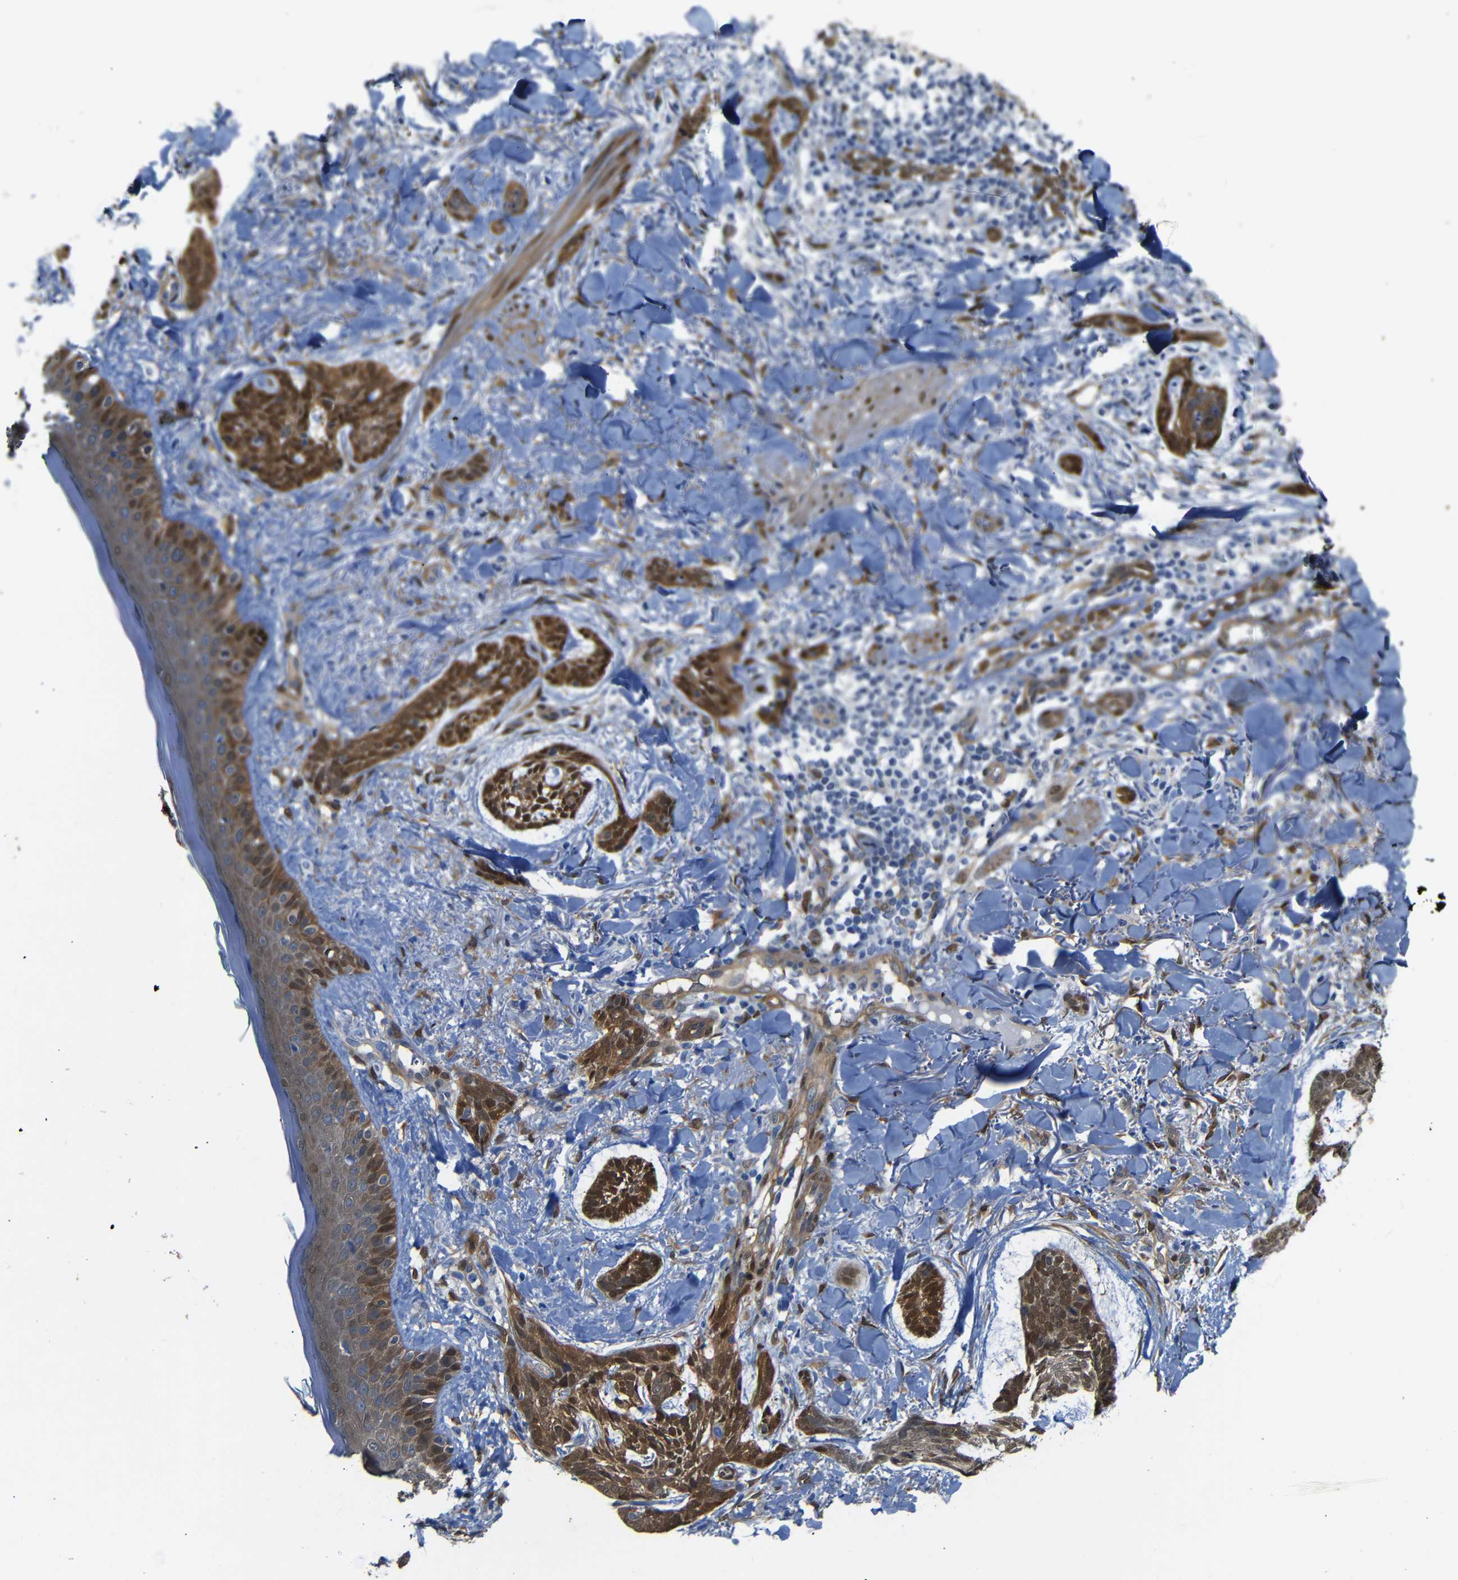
{"staining": {"intensity": "moderate", "quantity": ">75%", "location": "cytoplasmic/membranous,nuclear"}, "tissue": "skin cancer", "cell_type": "Tumor cells", "image_type": "cancer", "snomed": [{"axis": "morphology", "description": "Basal cell carcinoma"}, {"axis": "topography", "description": "Skin"}], "caption": "Protein staining exhibits moderate cytoplasmic/membranous and nuclear positivity in approximately >75% of tumor cells in skin basal cell carcinoma.", "gene": "YAP1", "patient": {"sex": "male", "age": 43}}